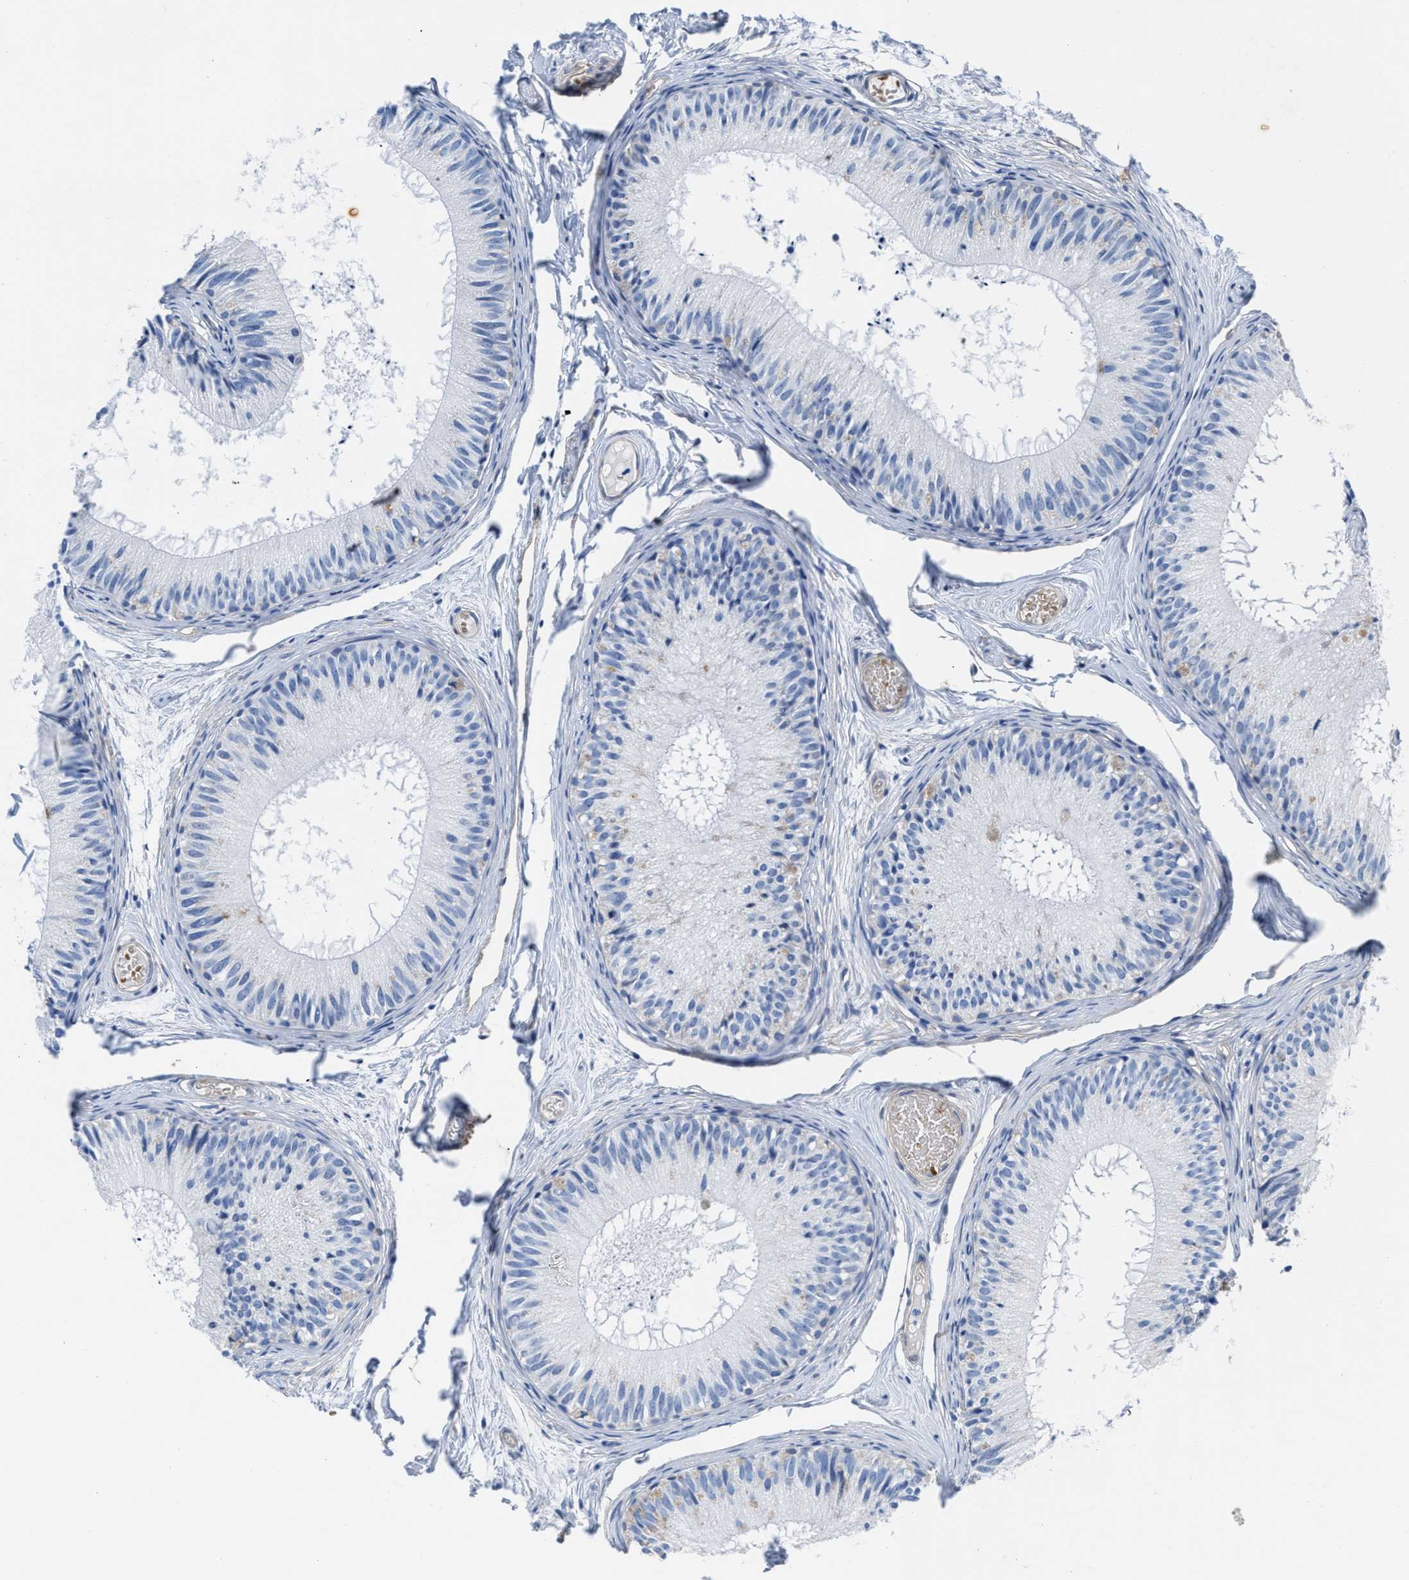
{"staining": {"intensity": "moderate", "quantity": "<25%", "location": "cytoplasmic/membranous"}, "tissue": "epididymis", "cell_type": "Glandular cells", "image_type": "normal", "snomed": [{"axis": "morphology", "description": "Normal tissue, NOS"}, {"axis": "topography", "description": "Epididymis"}], "caption": "Moderate cytoplasmic/membranous expression for a protein is appreciated in about <25% of glandular cells of benign epididymis using immunohistochemistry.", "gene": "KCNMB3", "patient": {"sex": "male", "age": 46}}